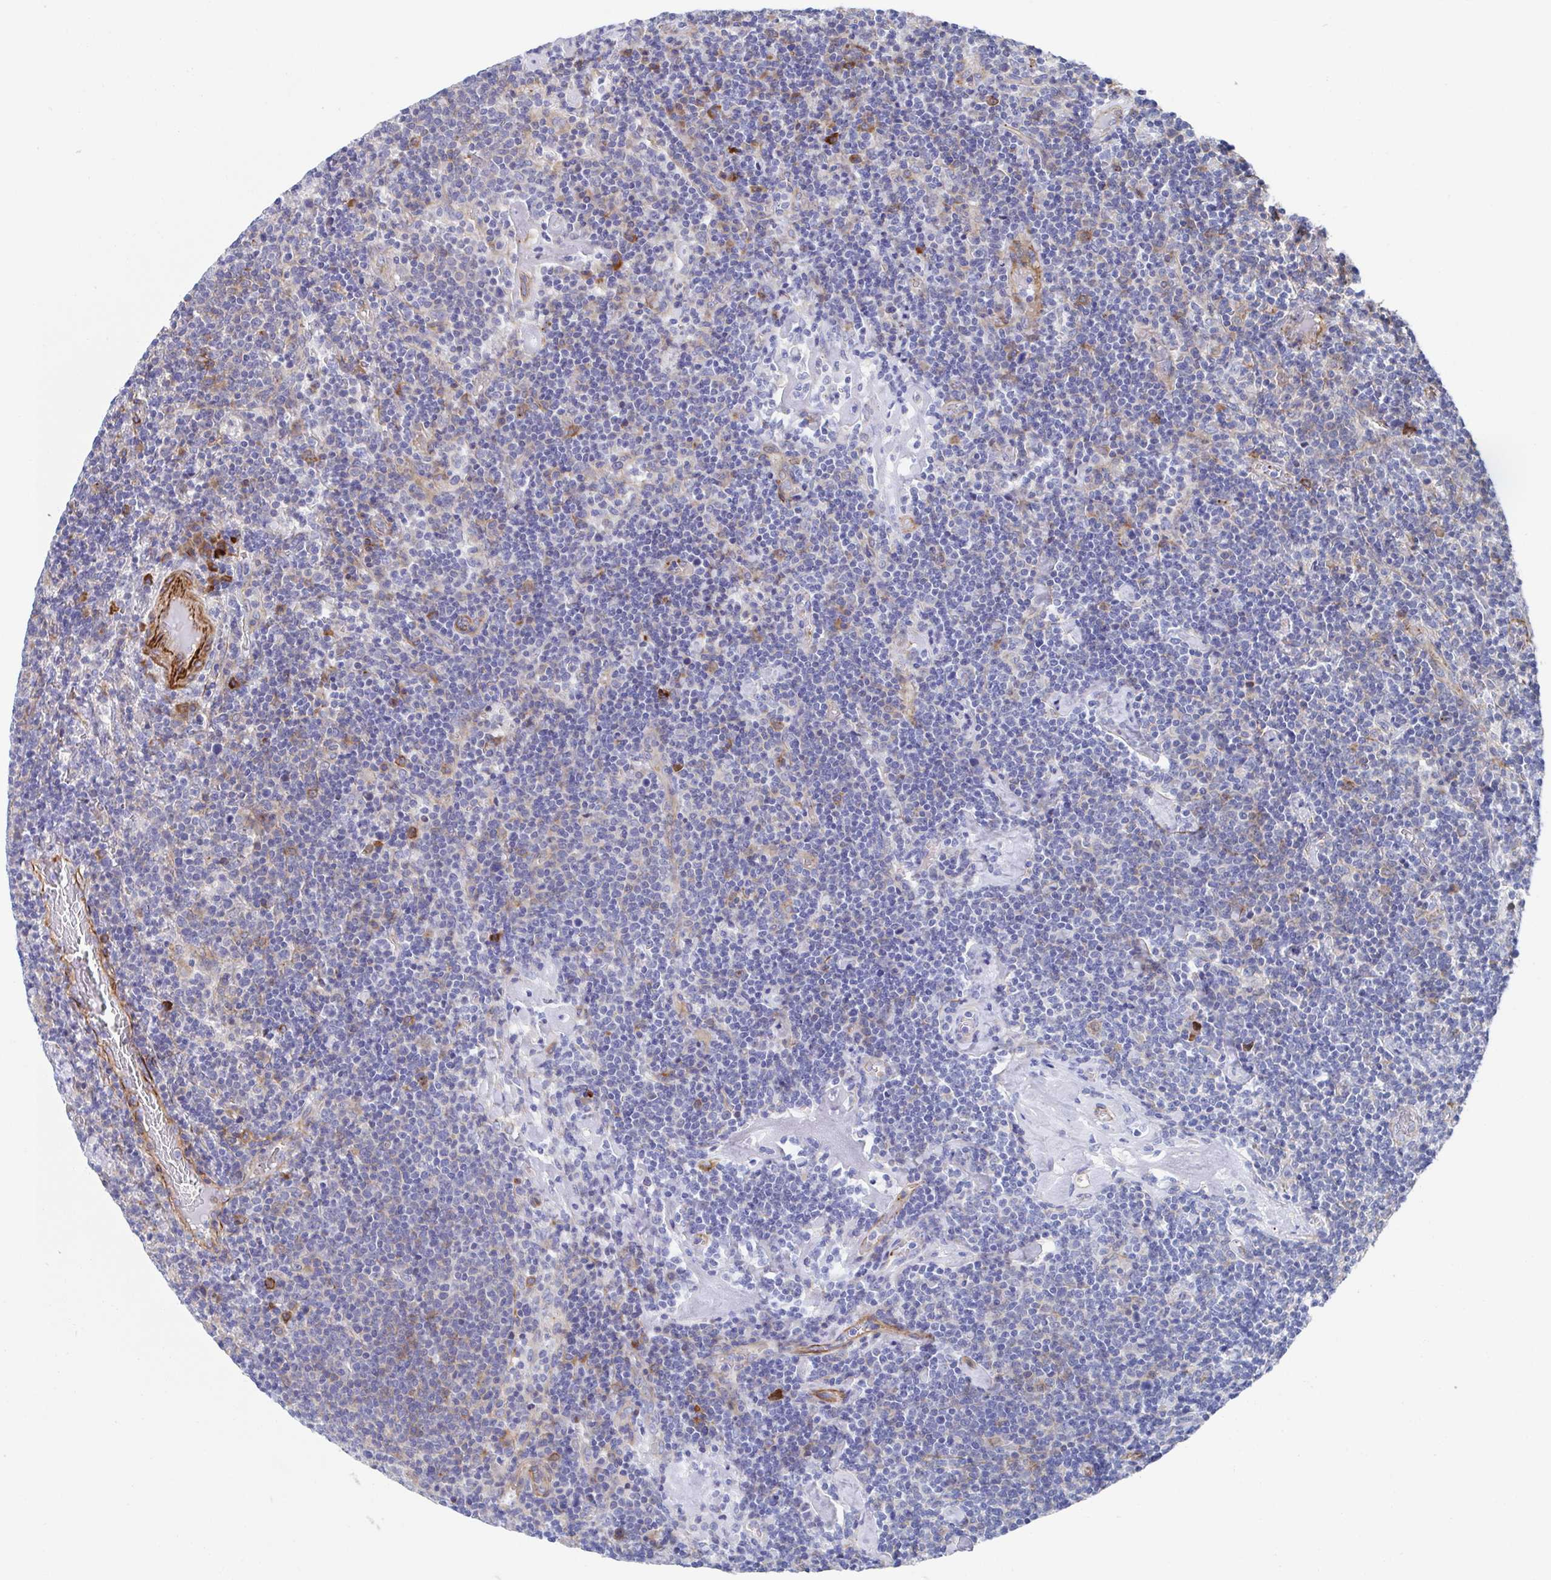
{"staining": {"intensity": "negative", "quantity": "none", "location": "none"}, "tissue": "lymphoma", "cell_type": "Tumor cells", "image_type": "cancer", "snomed": [{"axis": "morphology", "description": "Malignant lymphoma, non-Hodgkin's type, High grade"}, {"axis": "topography", "description": "Lymph node"}], "caption": "Protein analysis of lymphoma exhibits no significant staining in tumor cells.", "gene": "KLC3", "patient": {"sex": "male", "age": 61}}